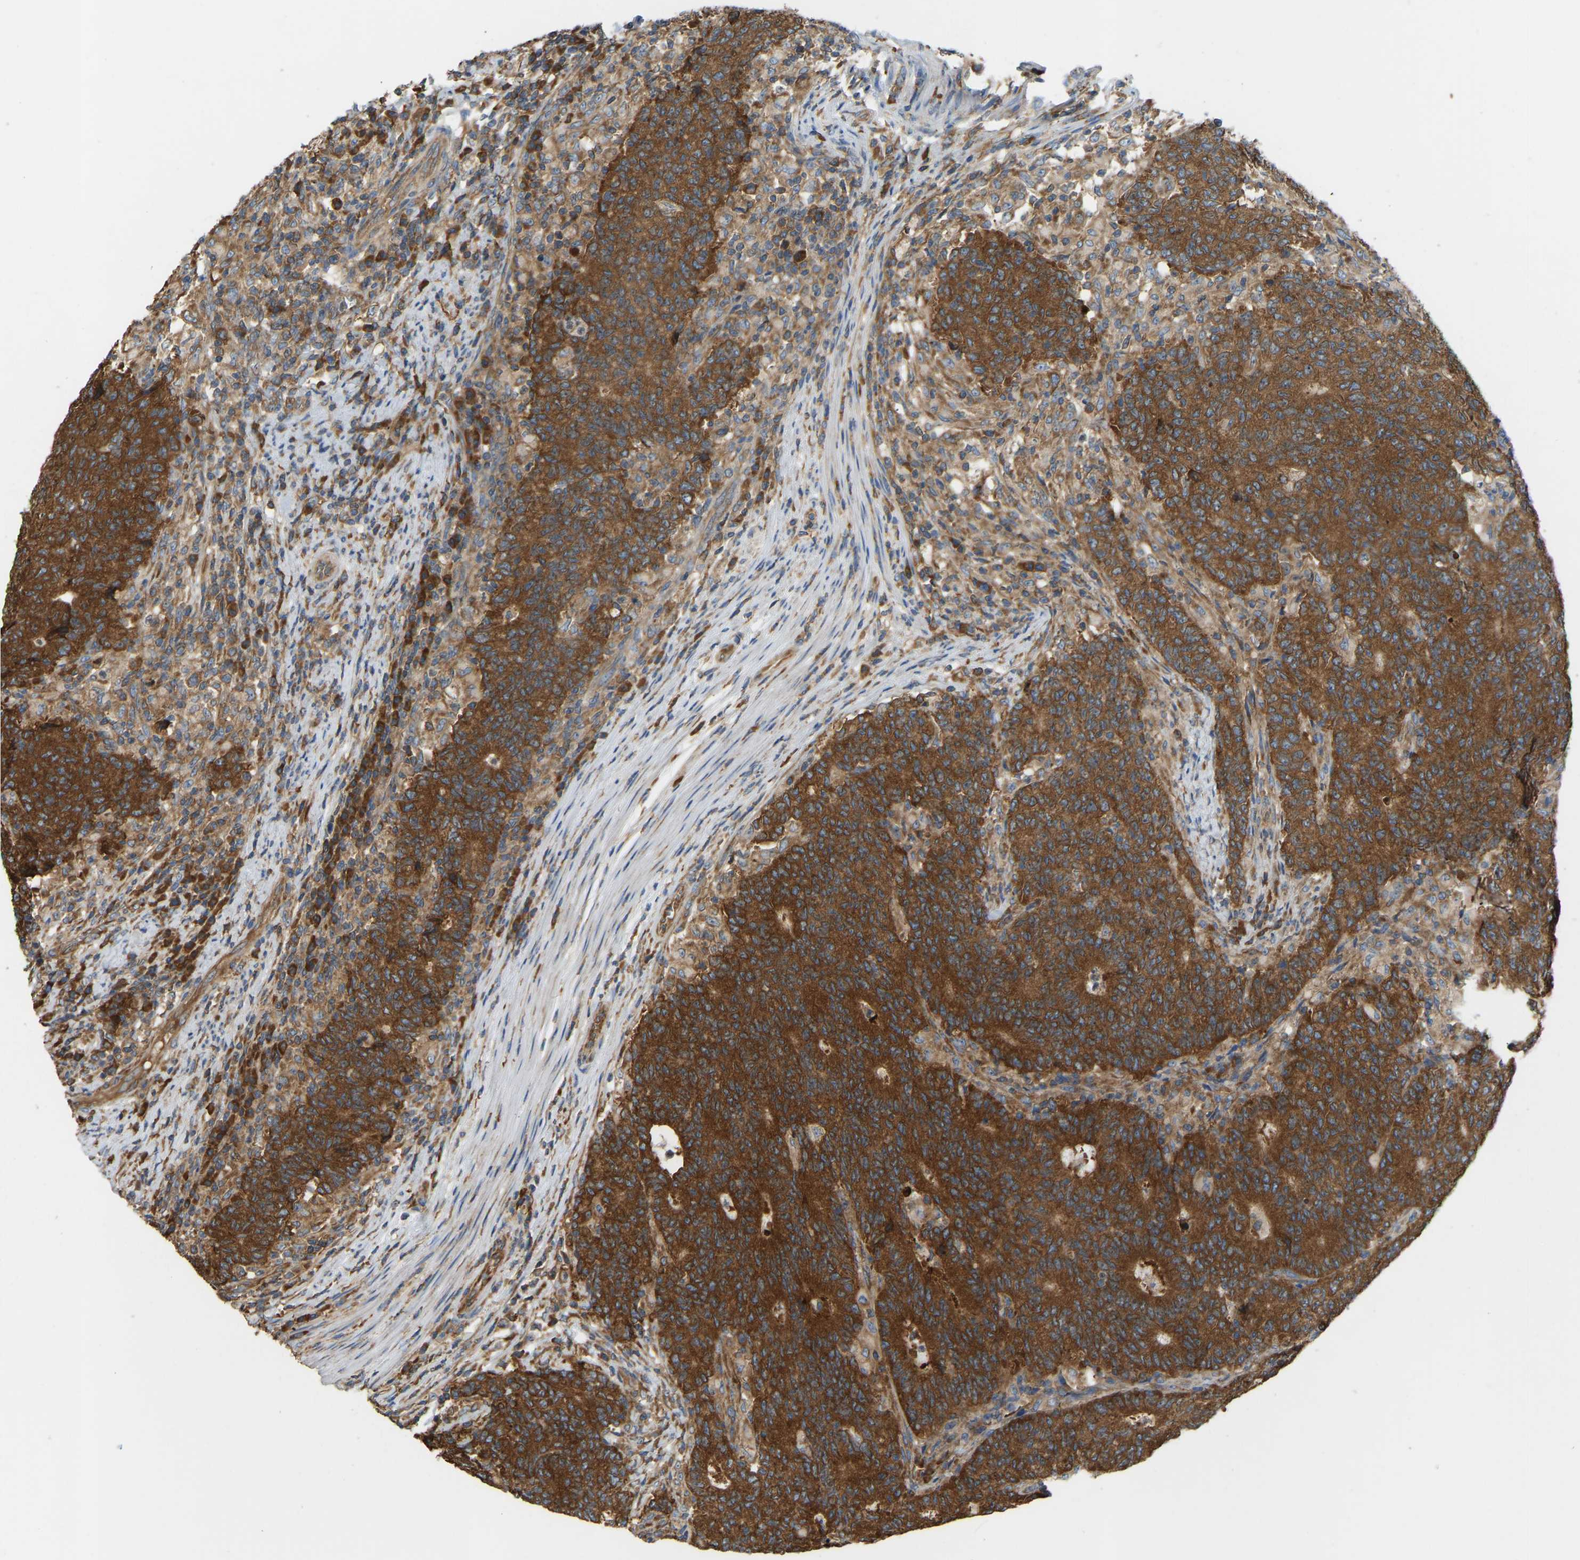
{"staining": {"intensity": "strong", "quantity": ">75%", "location": "cytoplasmic/membranous"}, "tissue": "colorectal cancer", "cell_type": "Tumor cells", "image_type": "cancer", "snomed": [{"axis": "morphology", "description": "Normal tissue, NOS"}, {"axis": "morphology", "description": "Adenocarcinoma, NOS"}, {"axis": "topography", "description": "Colon"}], "caption": "Immunohistochemical staining of adenocarcinoma (colorectal) exhibits high levels of strong cytoplasmic/membranous protein positivity in approximately >75% of tumor cells. (DAB IHC with brightfield microscopy, high magnification).", "gene": "RPS6KB2", "patient": {"sex": "female", "age": 75}}